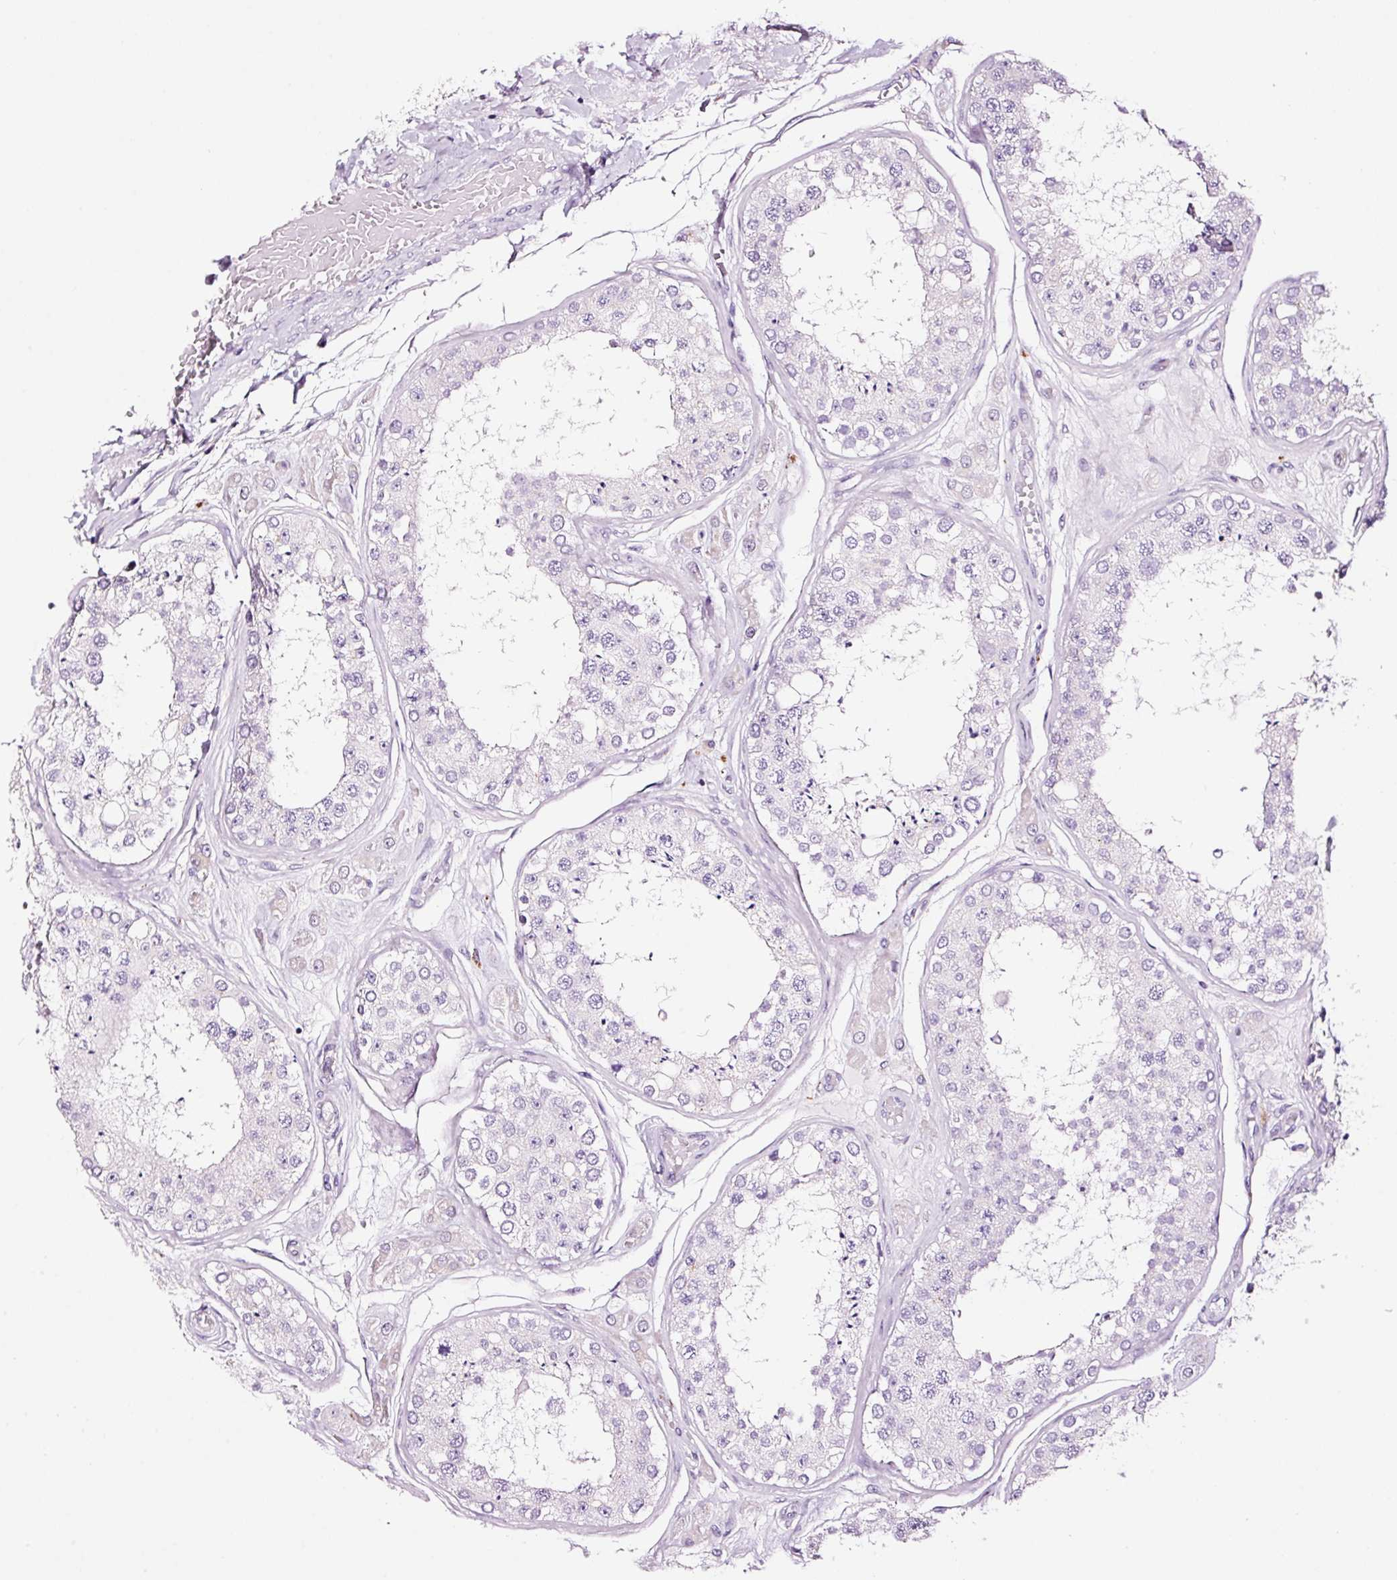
{"staining": {"intensity": "negative", "quantity": "none", "location": "none"}, "tissue": "testis", "cell_type": "Cells in seminiferous ducts", "image_type": "normal", "snomed": [{"axis": "morphology", "description": "Normal tissue, NOS"}, {"axis": "topography", "description": "Testis"}], "caption": "Immunohistochemistry (IHC) image of normal testis: testis stained with DAB exhibits no significant protein expression in cells in seminiferous ducts.", "gene": "RTF2", "patient": {"sex": "male", "age": 25}}